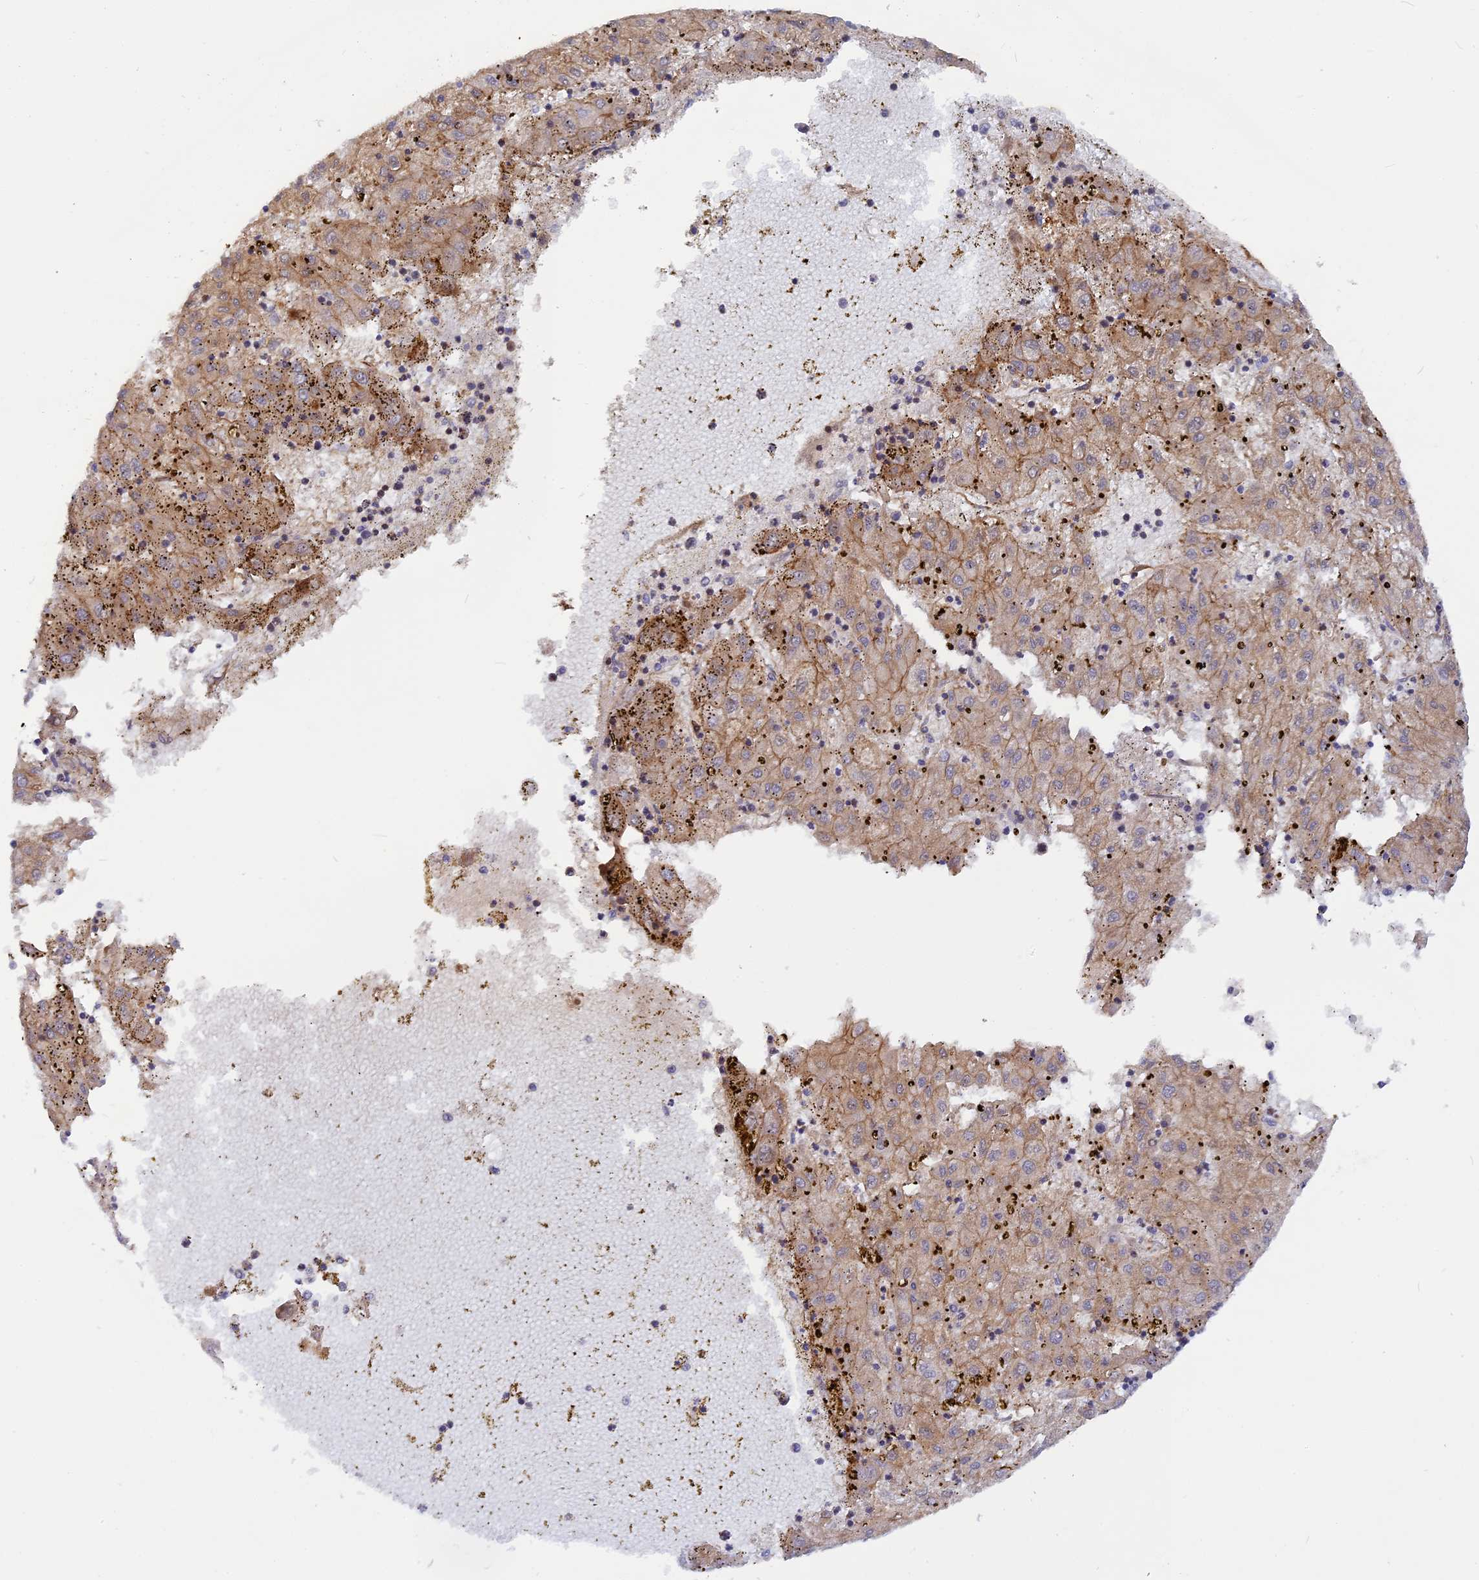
{"staining": {"intensity": "moderate", "quantity": ">75%", "location": "cytoplasmic/membranous"}, "tissue": "liver cancer", "cell_type": "Tumor cells", "image_type": "cancer", "snomed": [{"axis": "morphology", "description": "Carcinoma, Hepatocellular, NOS"}, {"axis": "topography", "description": "Liver"}], "caption": "Immunohistochemical staining of human liver hepatocellular carcinoma reveals moderate cytoplasmic/membranous protein expression in about >75% of tumor cells.", "gene": "CNBD2", "patient": {"sex": "male", "age": 72}}